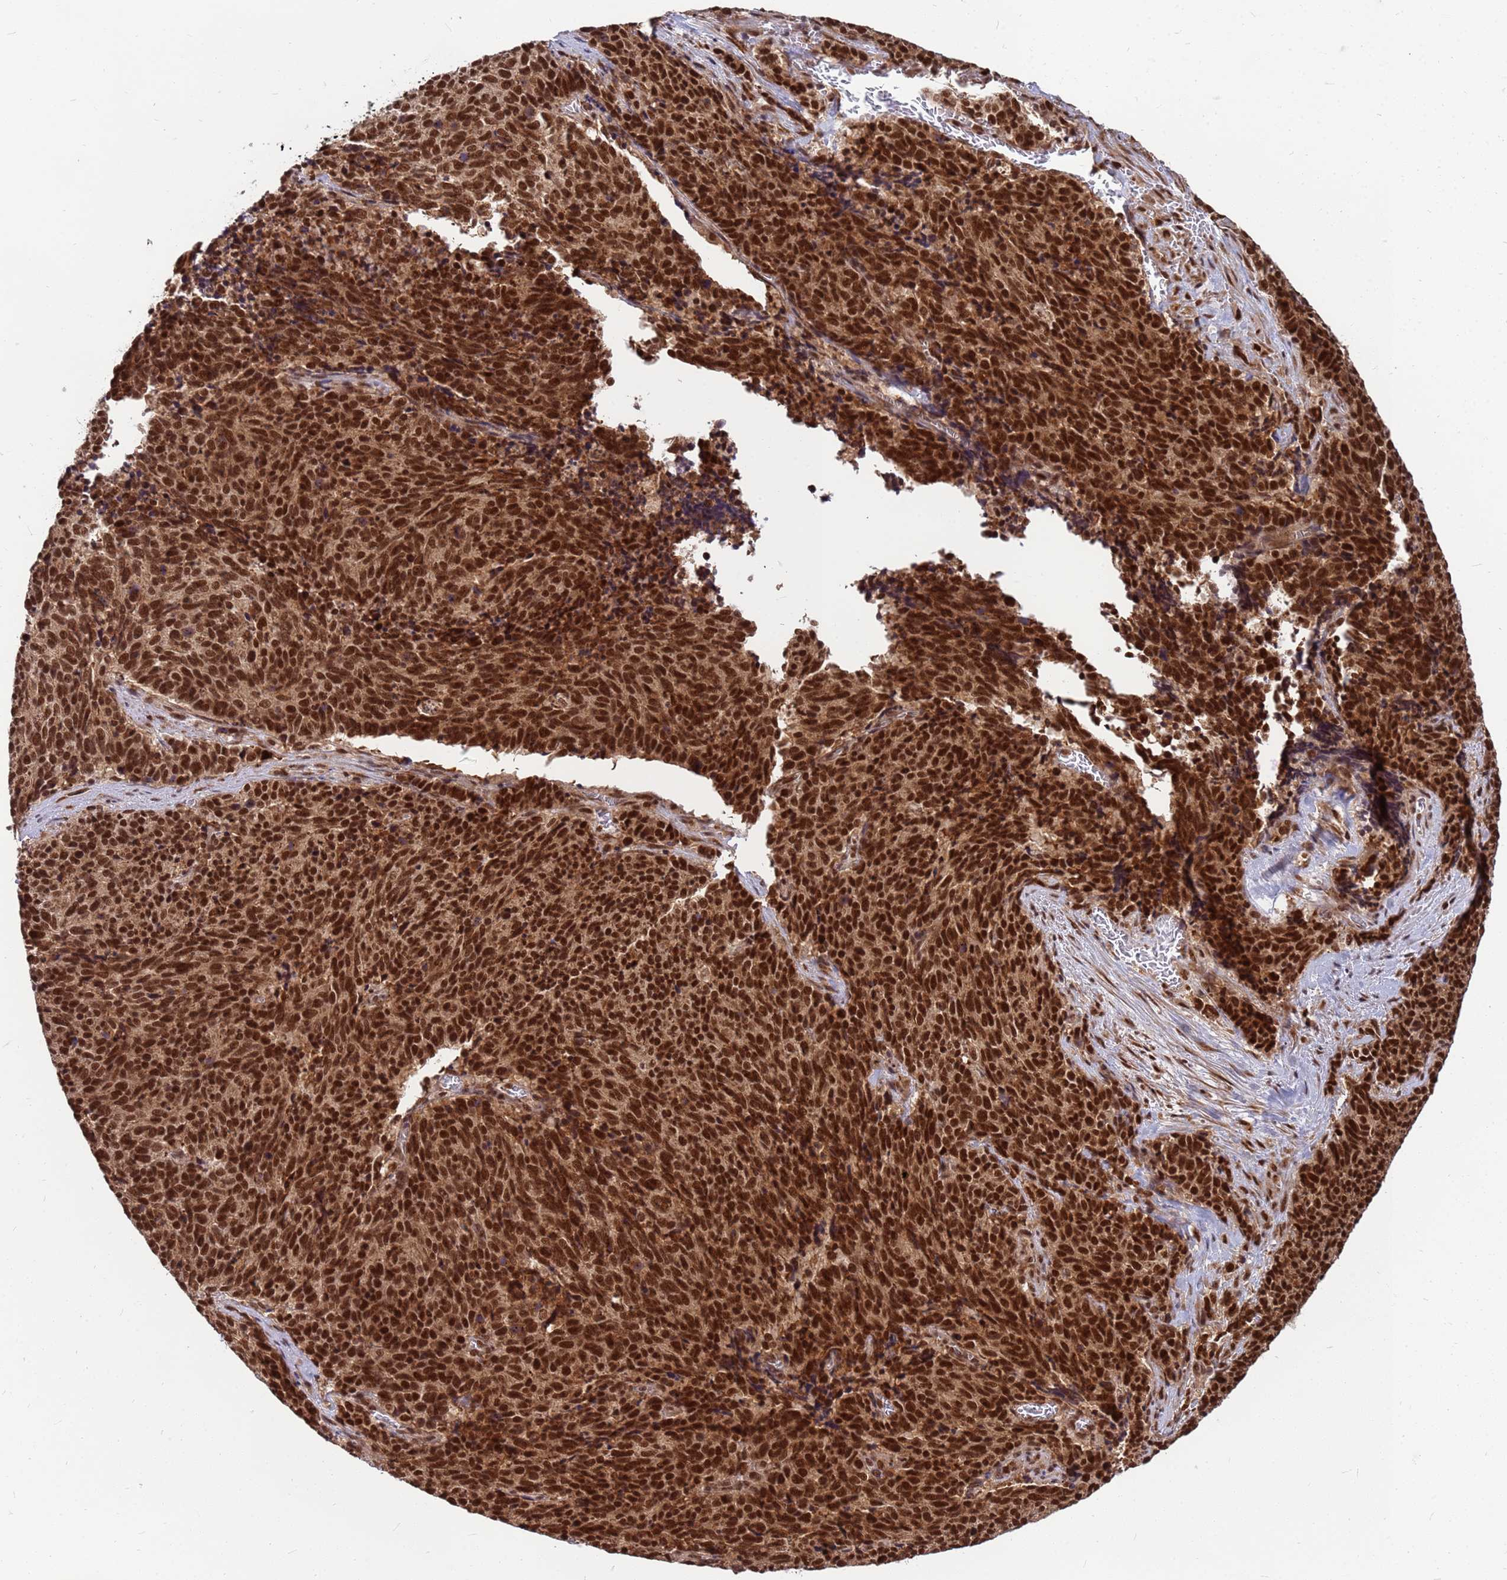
{"staining": {"intensity": "strong", "quantity": ">75%", "location": "nuclear"}, "tissue": "cervical cancer", "cell_type": "Tumor cells", "image_type": "cancer", "snomed": [{"axis": "morphology", "description": "Squamous cell carcinoma, NOS"}, {"axis": "topography", "description": "Cervix"}], "caption": "Brown immunohistochemical staining in human cervical squamous cell carcinoma demonstrates strong nuclear staining in approximately >75% of tumor cells.", "gene": "NCBP2", "patient": {"sex": "female", "age": 29}}